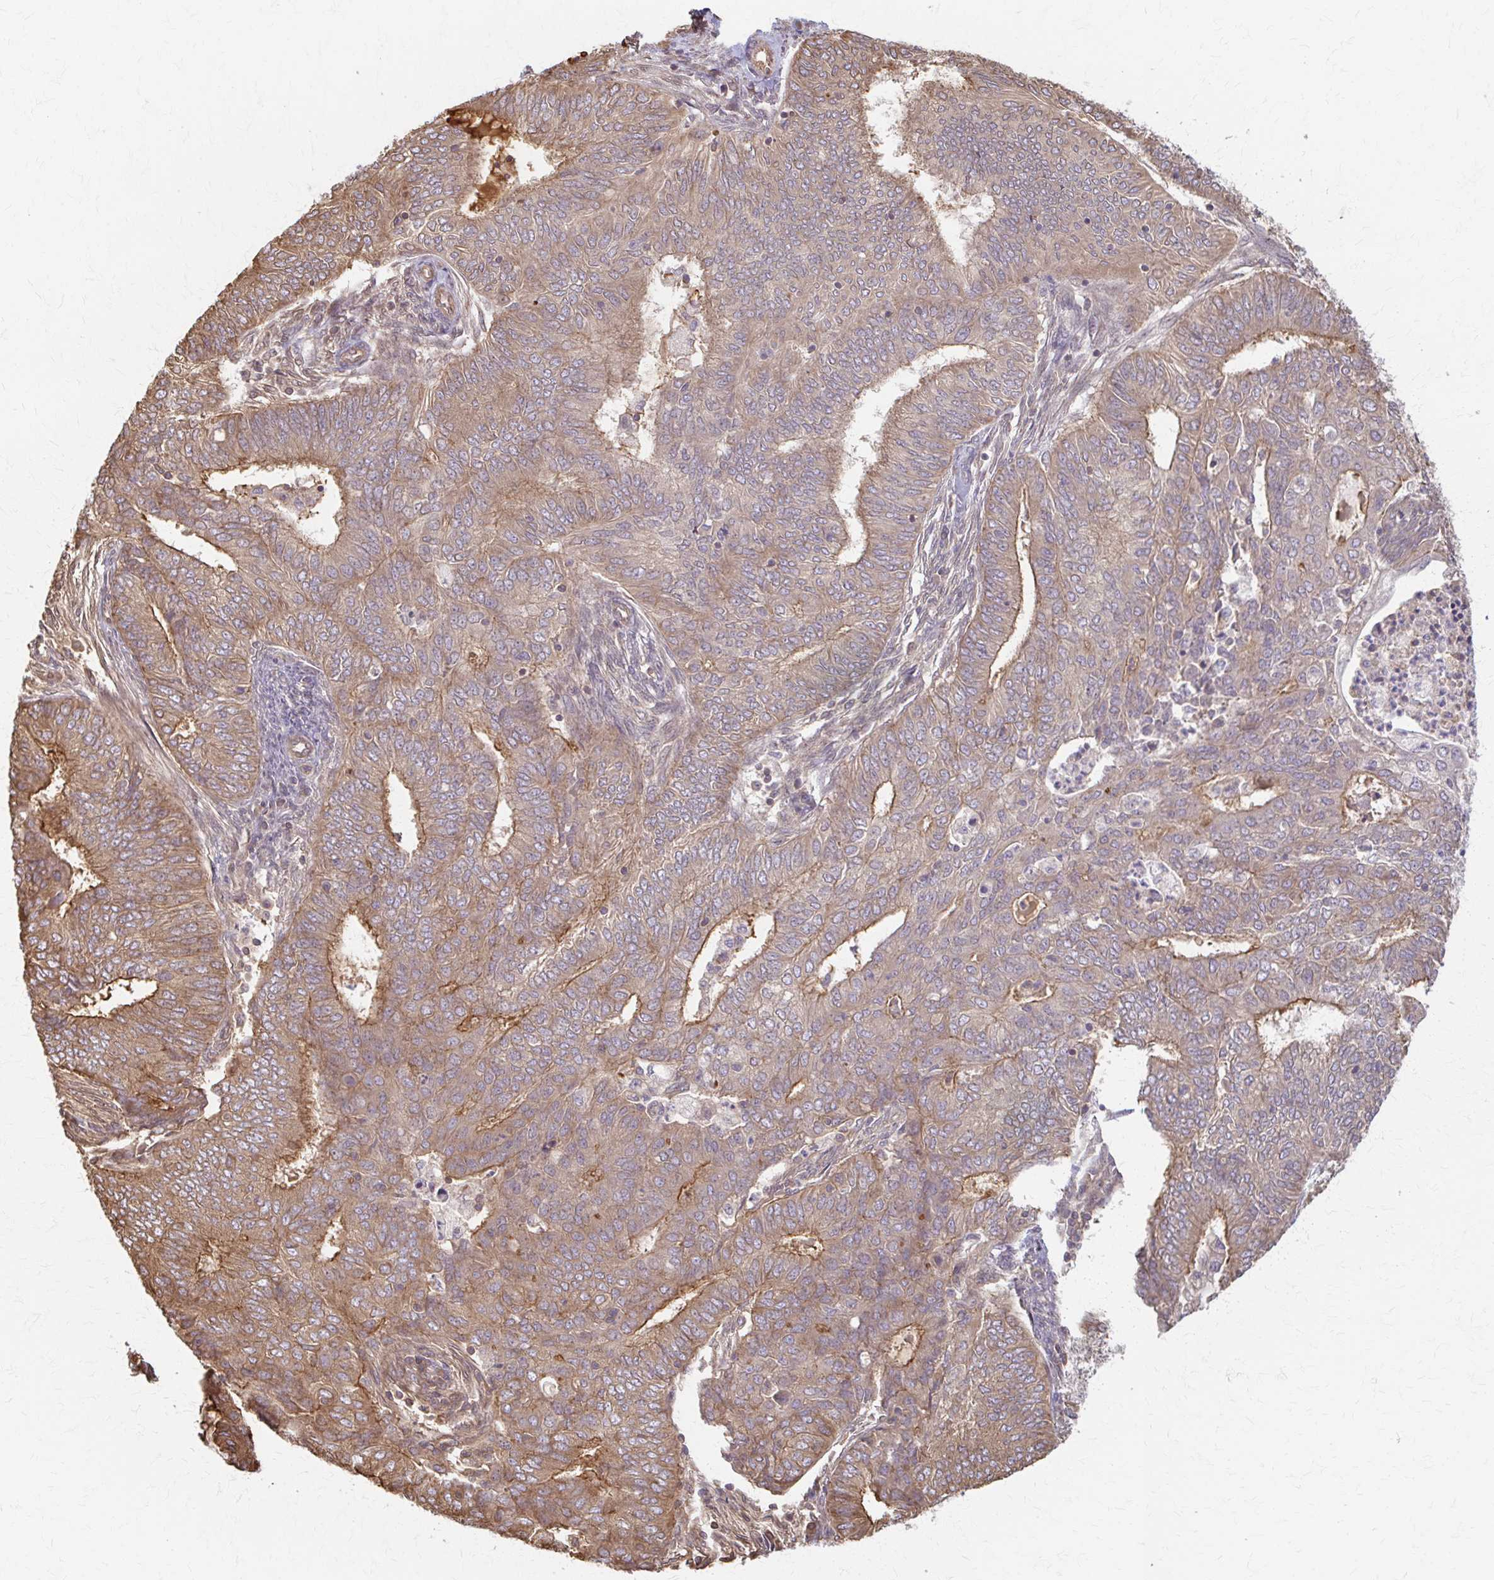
{"staining": {"intensity": "moderate", "quantity": "25%-75%", "location": "cytoplasmic/membranous"}, "tissue": "endometrial cancer", "cell_type": "Tumor cells", "image_type": "cancer", "snomed": [{"axis": "morphology", "description": "Adenocarcinoma, NOS"}, {"axis": "topography", "description": "Endometrium"}], "caption": "Protein expression analysis of human endometrial adenocarcinoma reveals moderate cytoplasmic/membranous expression in approximately 25%-75% of tumor cells.", "gene": "ARHGAP35", "patient": {"sex": "female", "age": 62}}